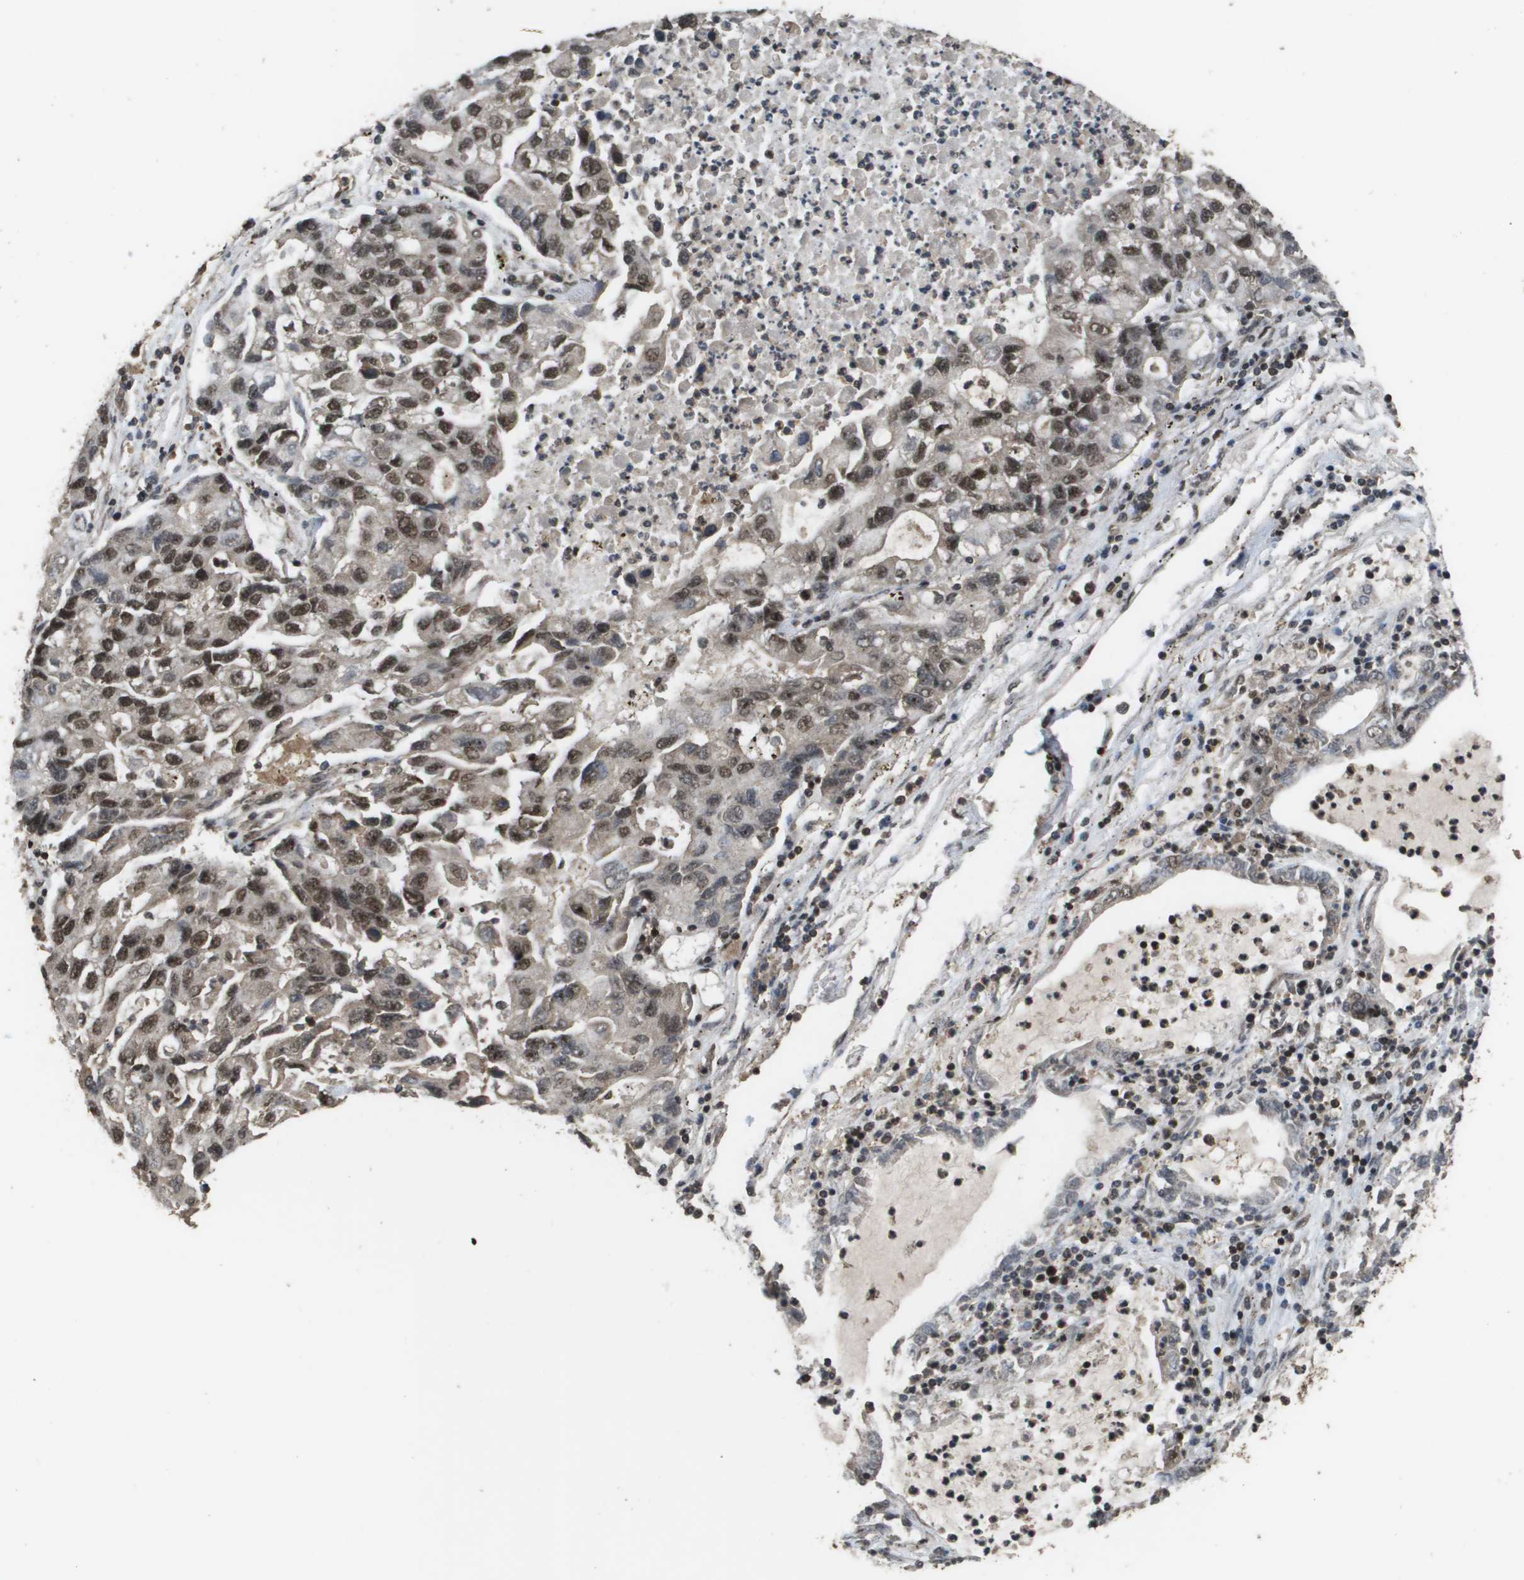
{"staining": {"intensity": "moderate", "quantity": ">75%", "location": "cytoplasmic/membranous,nuclear"}, "tissue": "lung cancer", "cell_type": "Tumor cells", "image_type": "cancer", "snomed": [{"axis": "morphology", "description": "Adenocarcinoma, NOS"}, {"axis": "topography", "description": "Lung"}], "caption": "A medium amount of moderate cytoplasmic/membranous and nuclear expression is identified in about >75% of tumor cells in lung cancer tissue. The staining was performed using DAB, with brown indicating positive protein expression. Nuclei are stained blue with hematoxylin.", "gene": "AXIN2", "patient": {"sex": "female", "age": 51}}